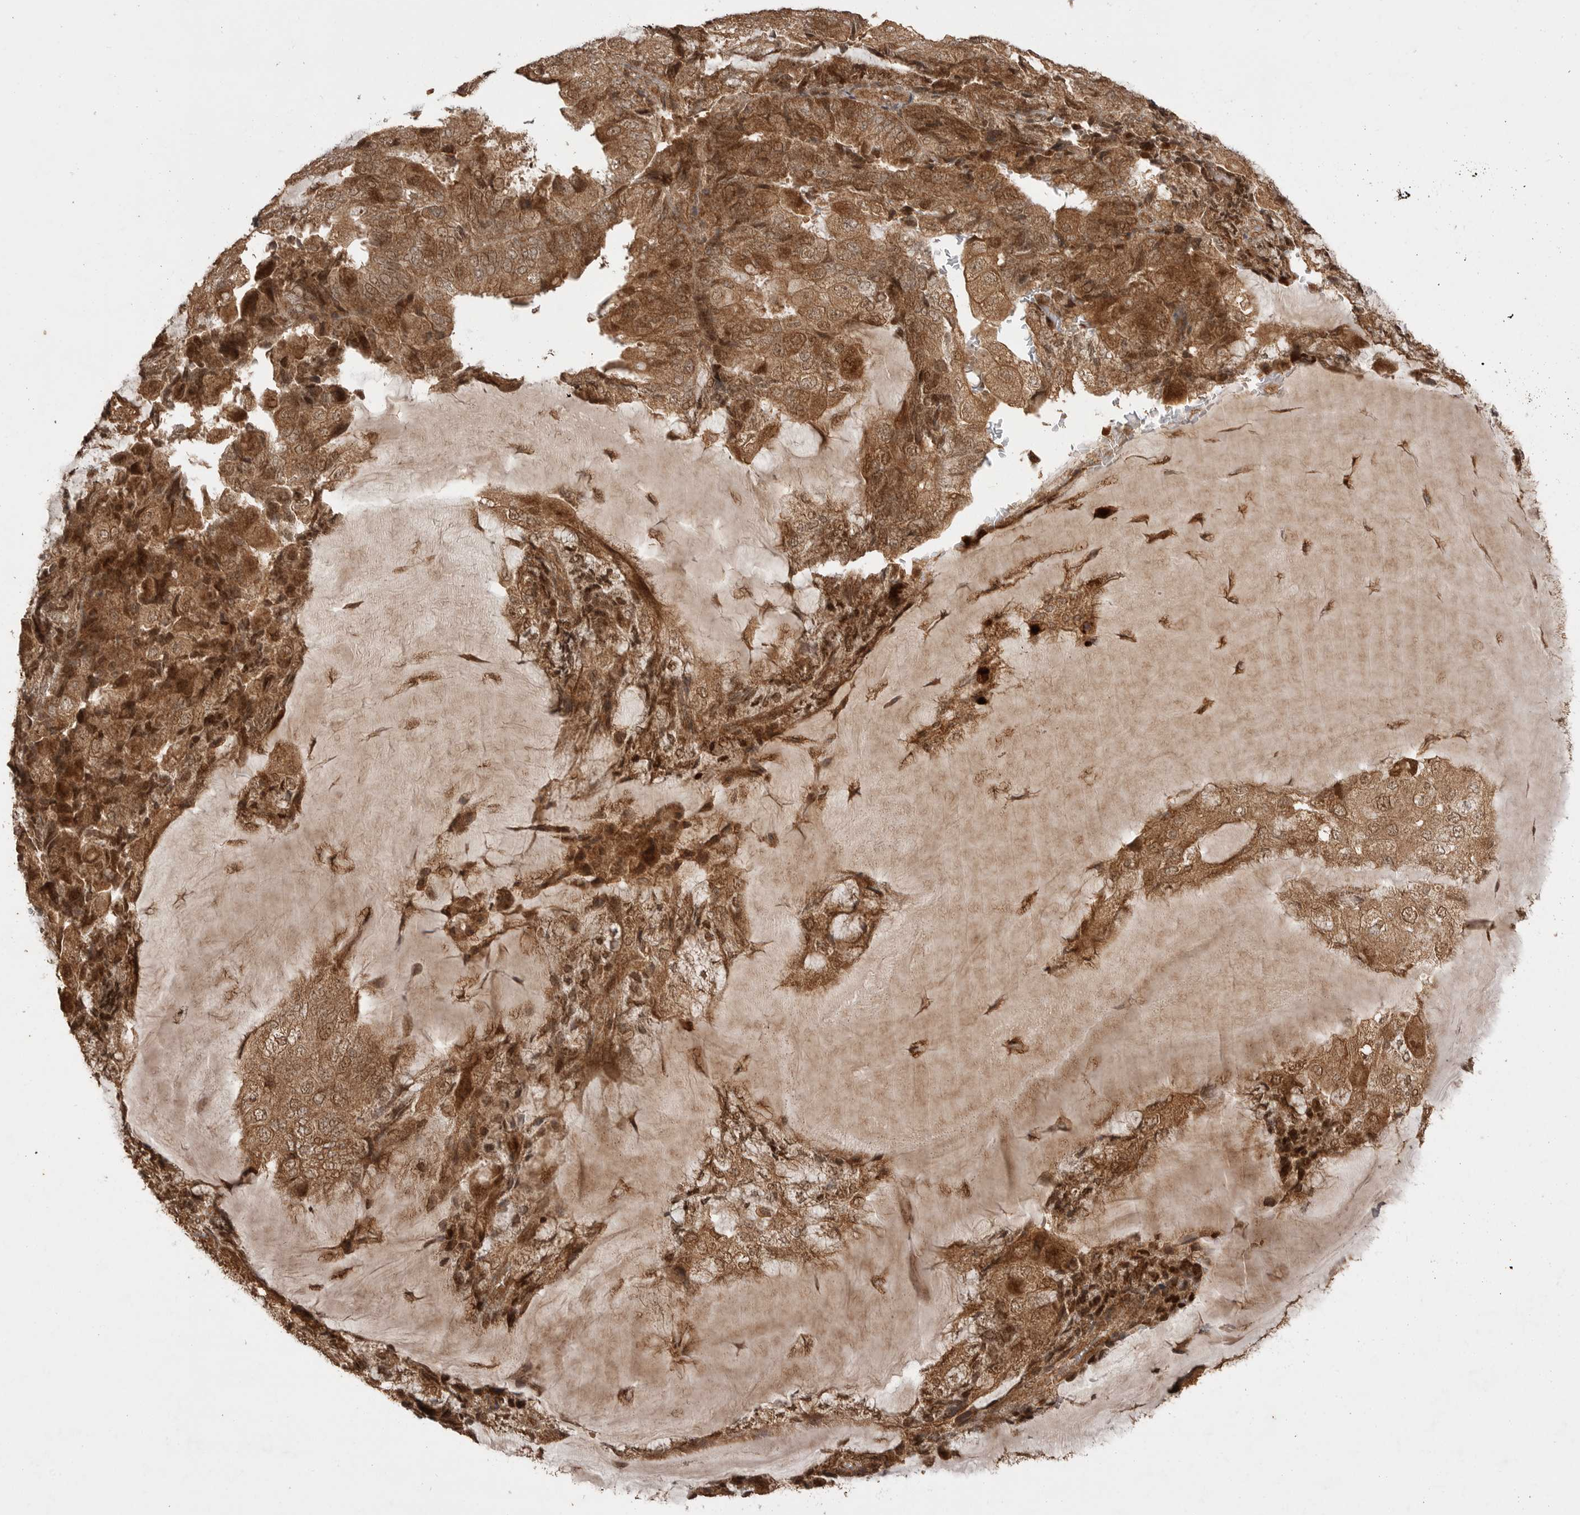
{"staining": {"intensity": "strong", "quantity": ">75%", "location": "cytoplasmic/membranous,nuclear"}, "tissue": "endometrial cancer", "cell_type": "Tumor cells", "image_type": "cancer", "snomed": [{"axis": "morphology", "description": "Adenocarcinoma, NOS"}, {"axis": "topography", "description": "Endometrium"}], "caption": "About >75% of tumor cells in human adenocarcinoma (endometrial) reveal strong cytoplasmic/membranous and nuclear protein positivity as visualized by brown immunohistochemical staining.", "gene": "BOC", "patient": {"sex": "female", "age": 81}}